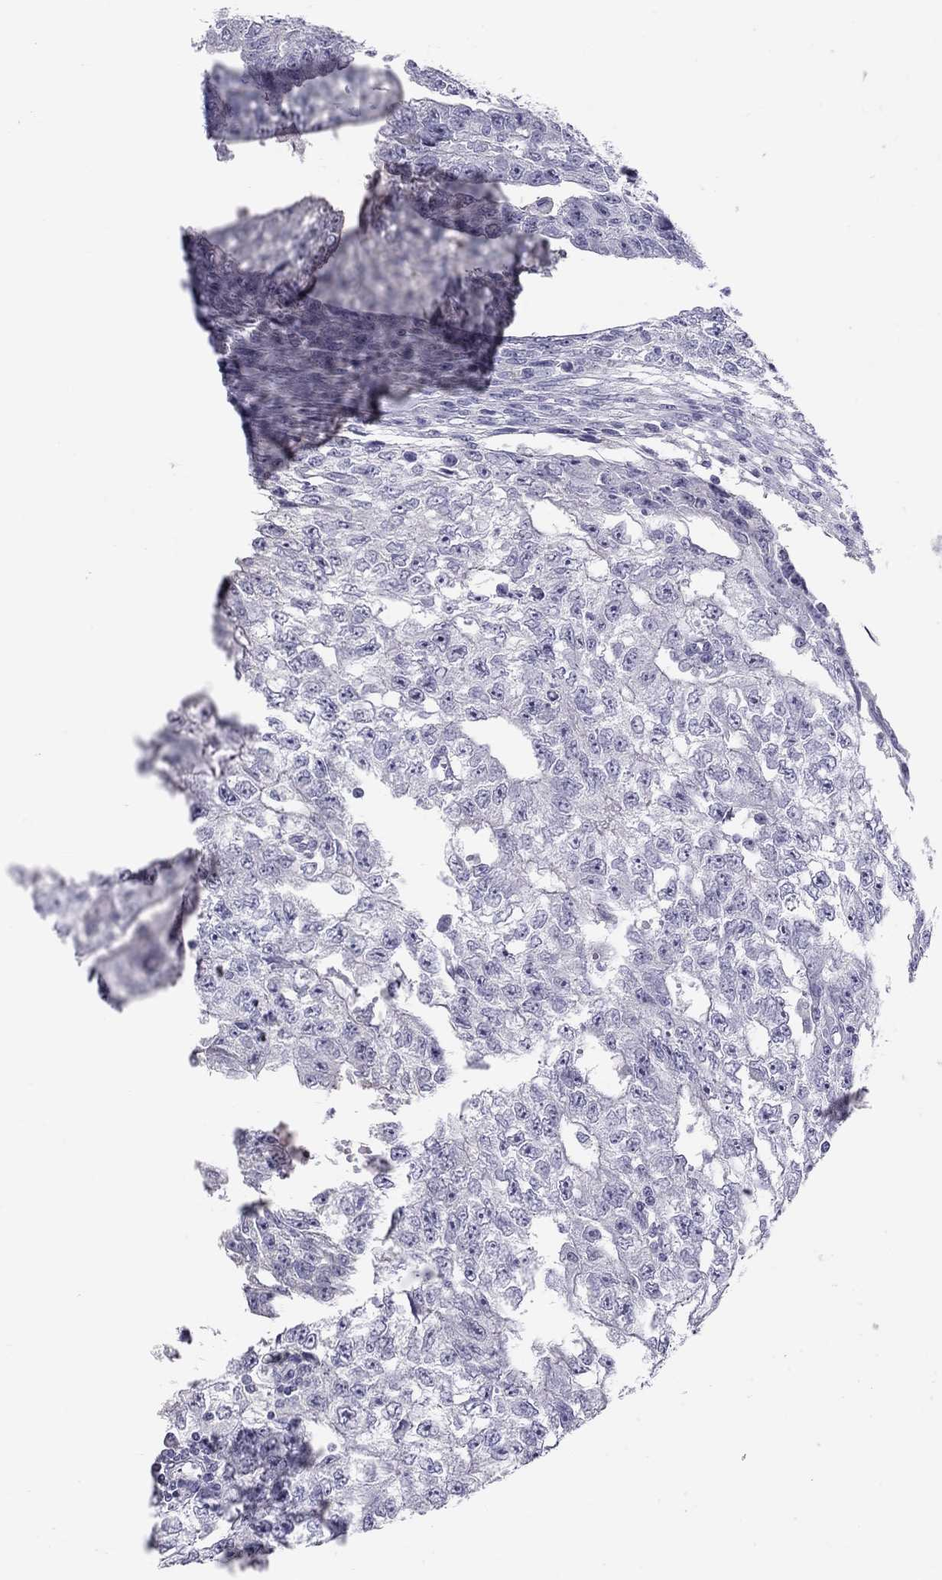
{"staining": {"intensity": "negative", "quantity": "none", "location": "none"}, "tissue": "testis cancer", "cell_type": "Tumor cells", "image_type": "cancer", "snomed": [{"axis": "morphology", "description": "Carcinoma, Embryonal, NOS"}, {"axis": "morphology", "description": "Teratoma, malignant, NOS"}, {"axis": "topography", "description": "Testis"}], "caption": "Histopathology image shows no protein staining in tumor cells of testis cancer (teratoma (malignant)) tissue.", "gene": "IL17REL", "patient": {"sex": "male", "age": 24}}